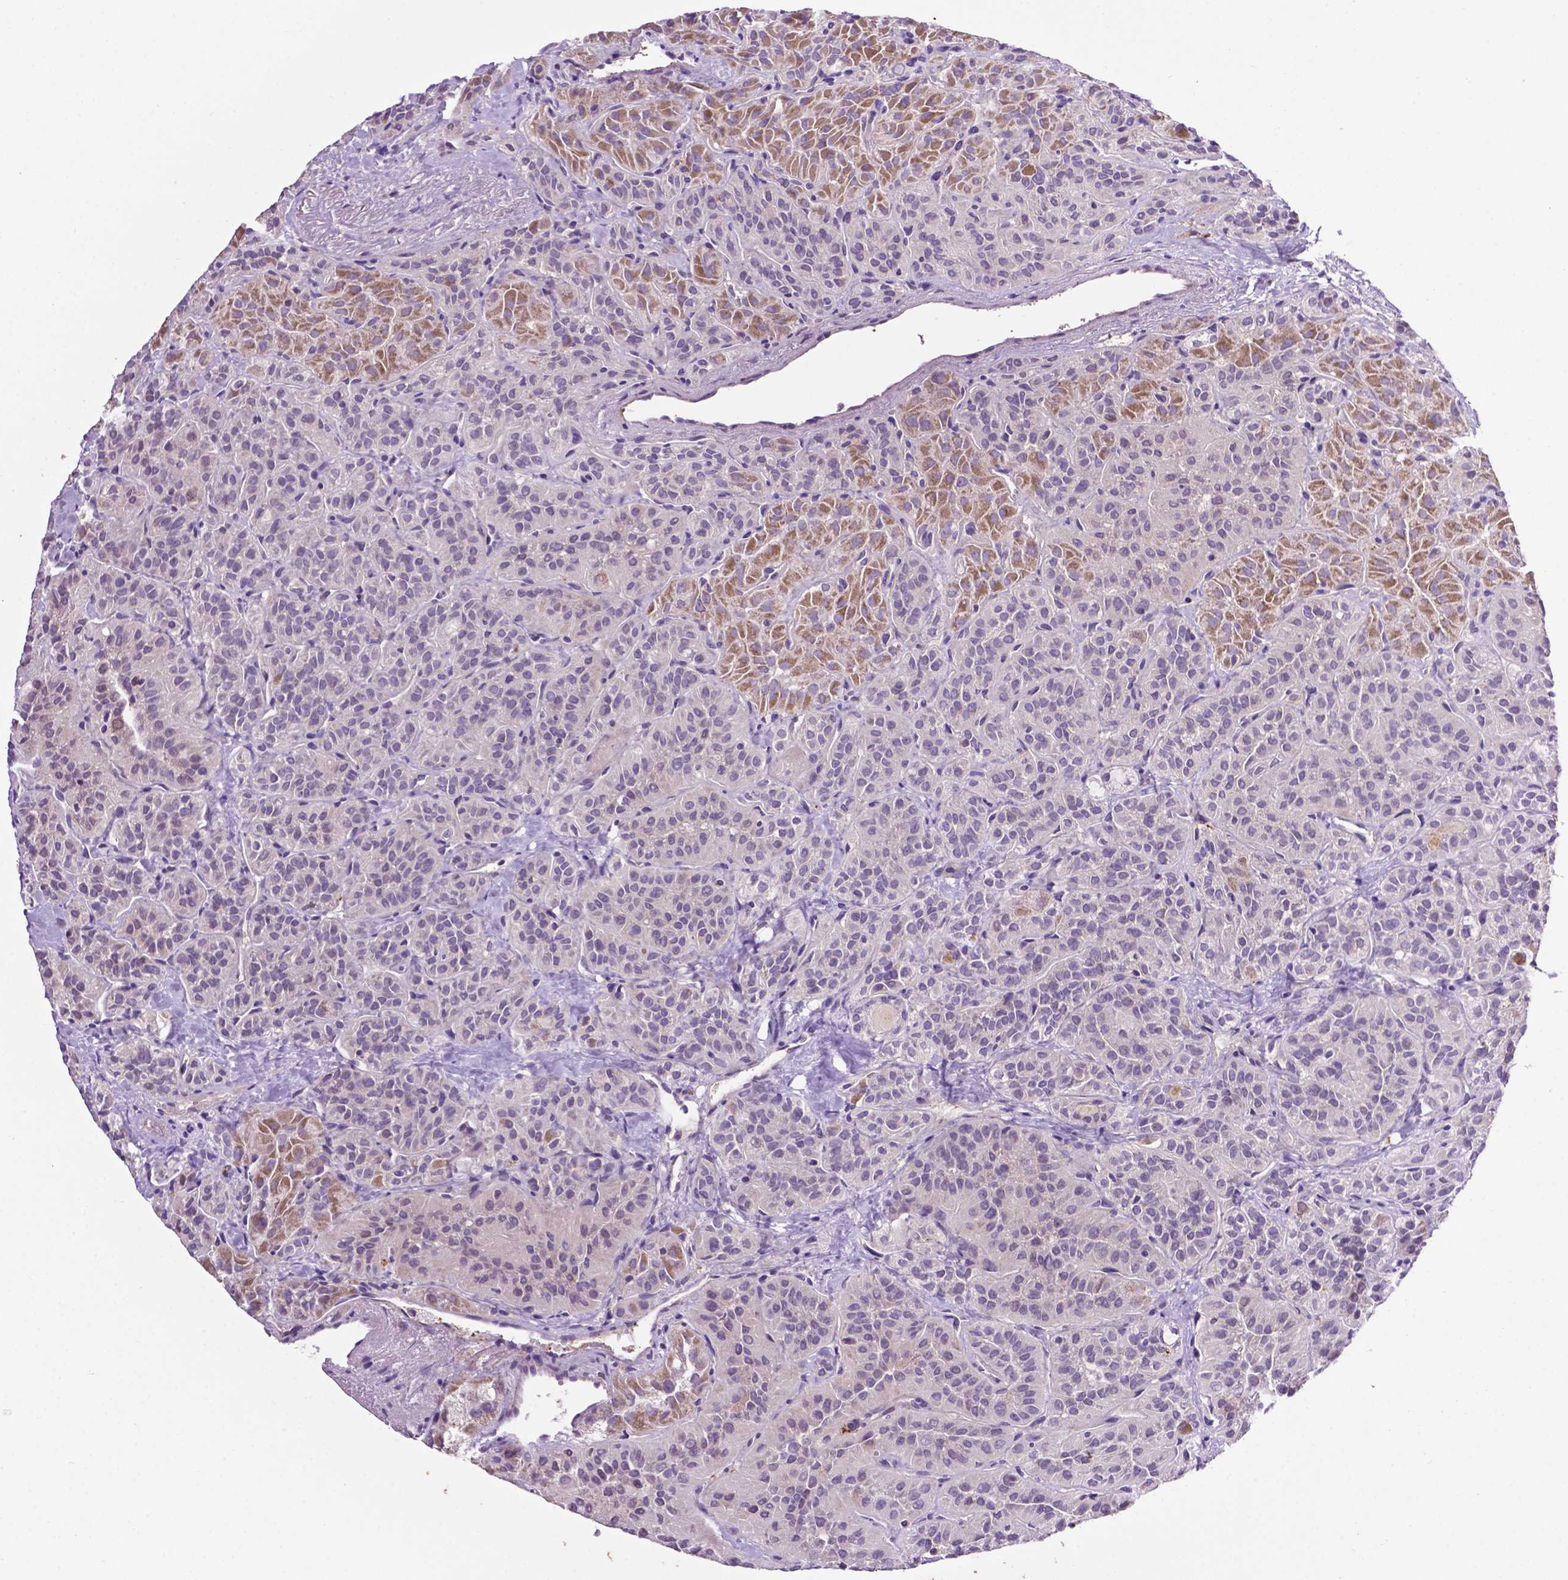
{"staining": {"intensity": "moderate", "quantity": "<25%", "location": "cytoplasmic/membranous"}, "tissue": "thyroid cancer", "cell_type": "Tumor cells", "image_type": "cancer", "snomed": [{"axis": "morphology", "description": "Papillary adenocarcinoma, NOS"}, {"axis": "topography", "description": "Thyroid gland"}], "caption": "A low amount of moderate cytoplasmic/membranous positivity is identified in about <25% of tumor cells in thyroid cancer tissue.", "gene": "SPNS2", "patient": {"sex": "female", "age": 45}}